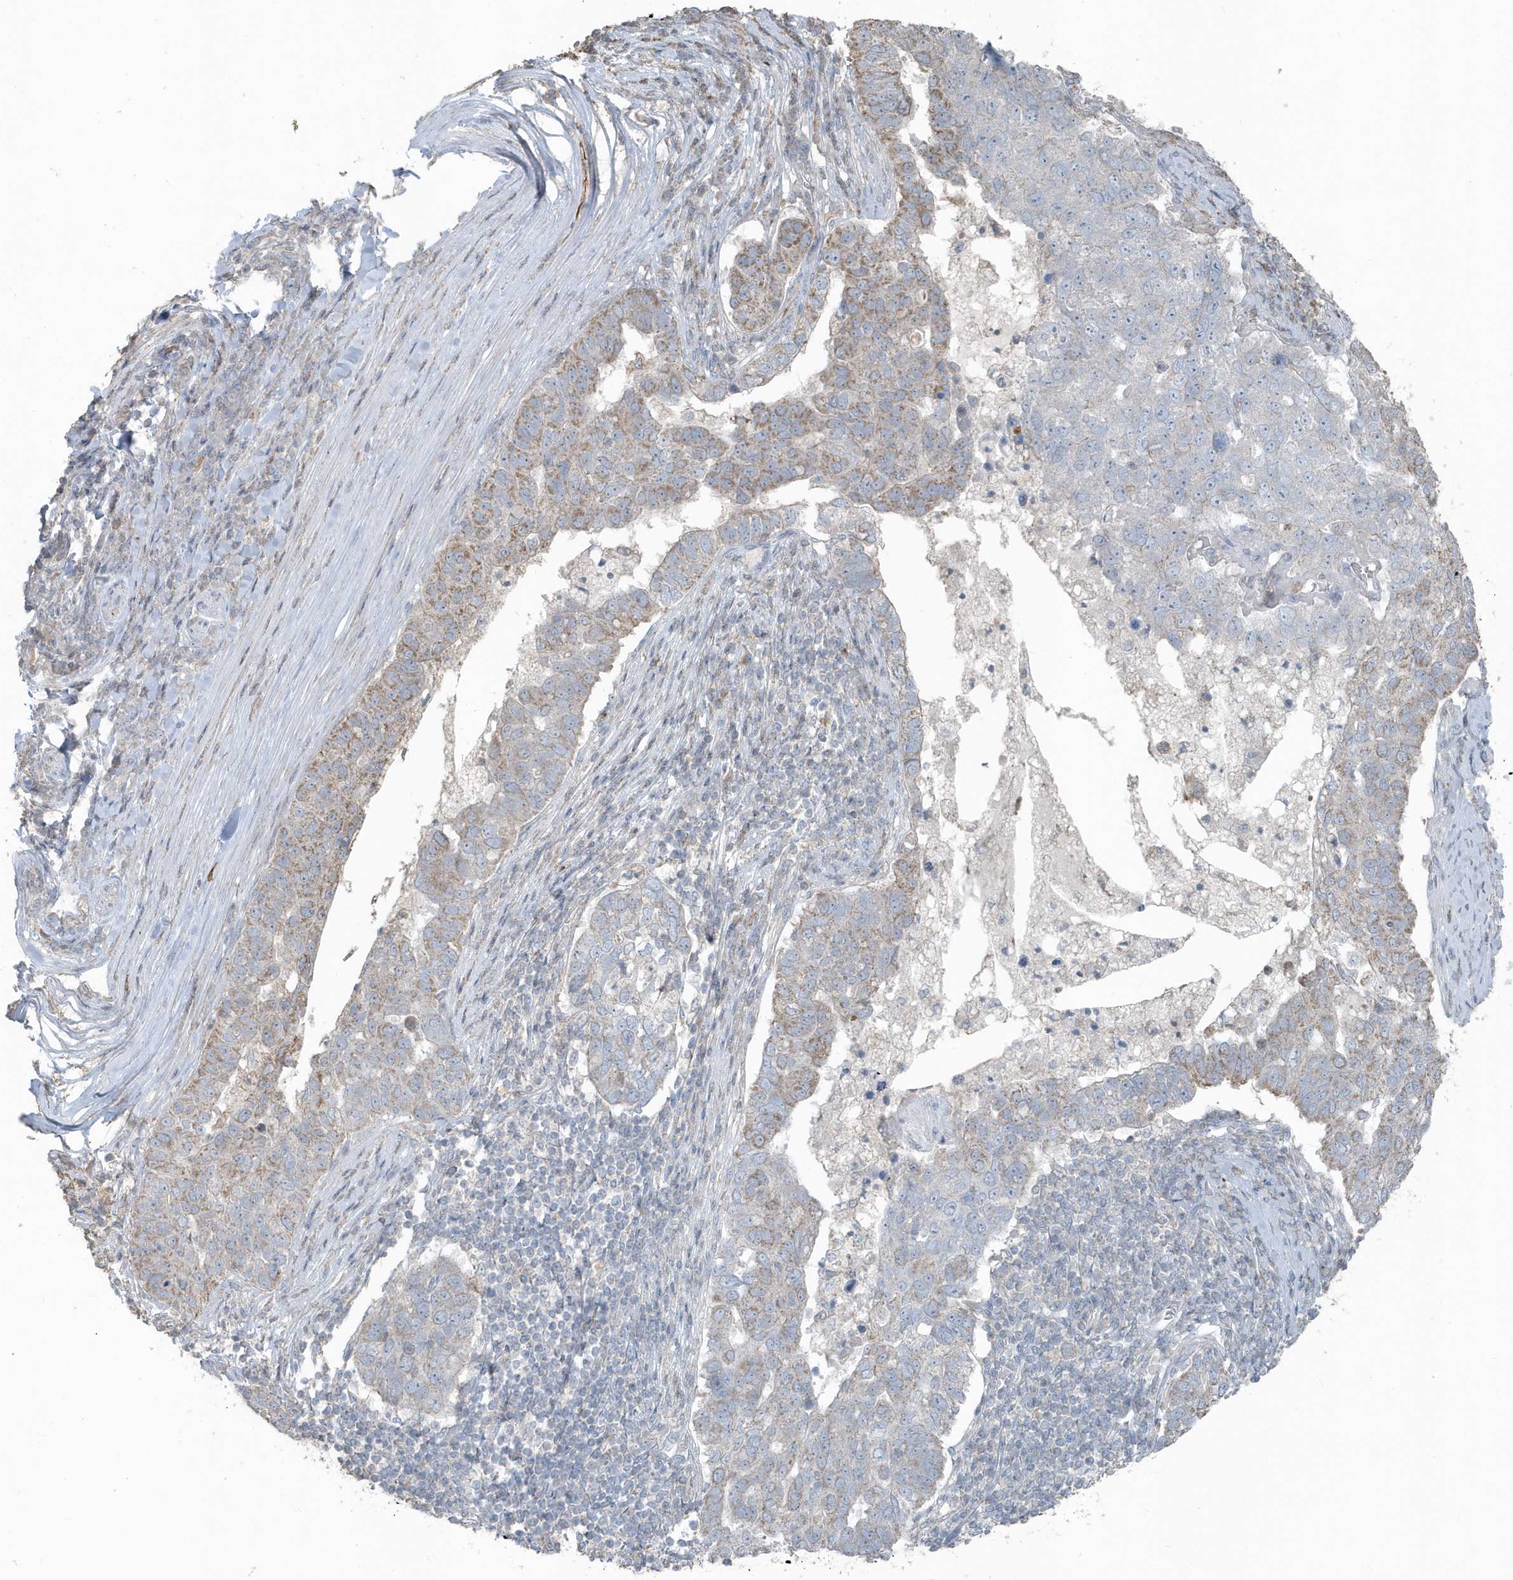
{"staining": {"intensity": "weak", "quantity": "25%-75%", "location": "cytoplasmic/membranous"}, "tissue": "pancreatic cancer", "cell_type": "Tumor cells", "image_type": "cancer", "snomed": [{"axis": "morphology", "description": "Adenocarcinoma, NOS"}, {"axis": "topography", "description": "Pancreas"}], "caption": "A low amount of weak cytoplasmic/membranous expression is seen in approximately 25%-75% of tumor cells in pancreatic cancer tissue. Nuclei are stained in blue.", "gene": "ACTC1", "patient": {"sex": "female", "age": 61}}